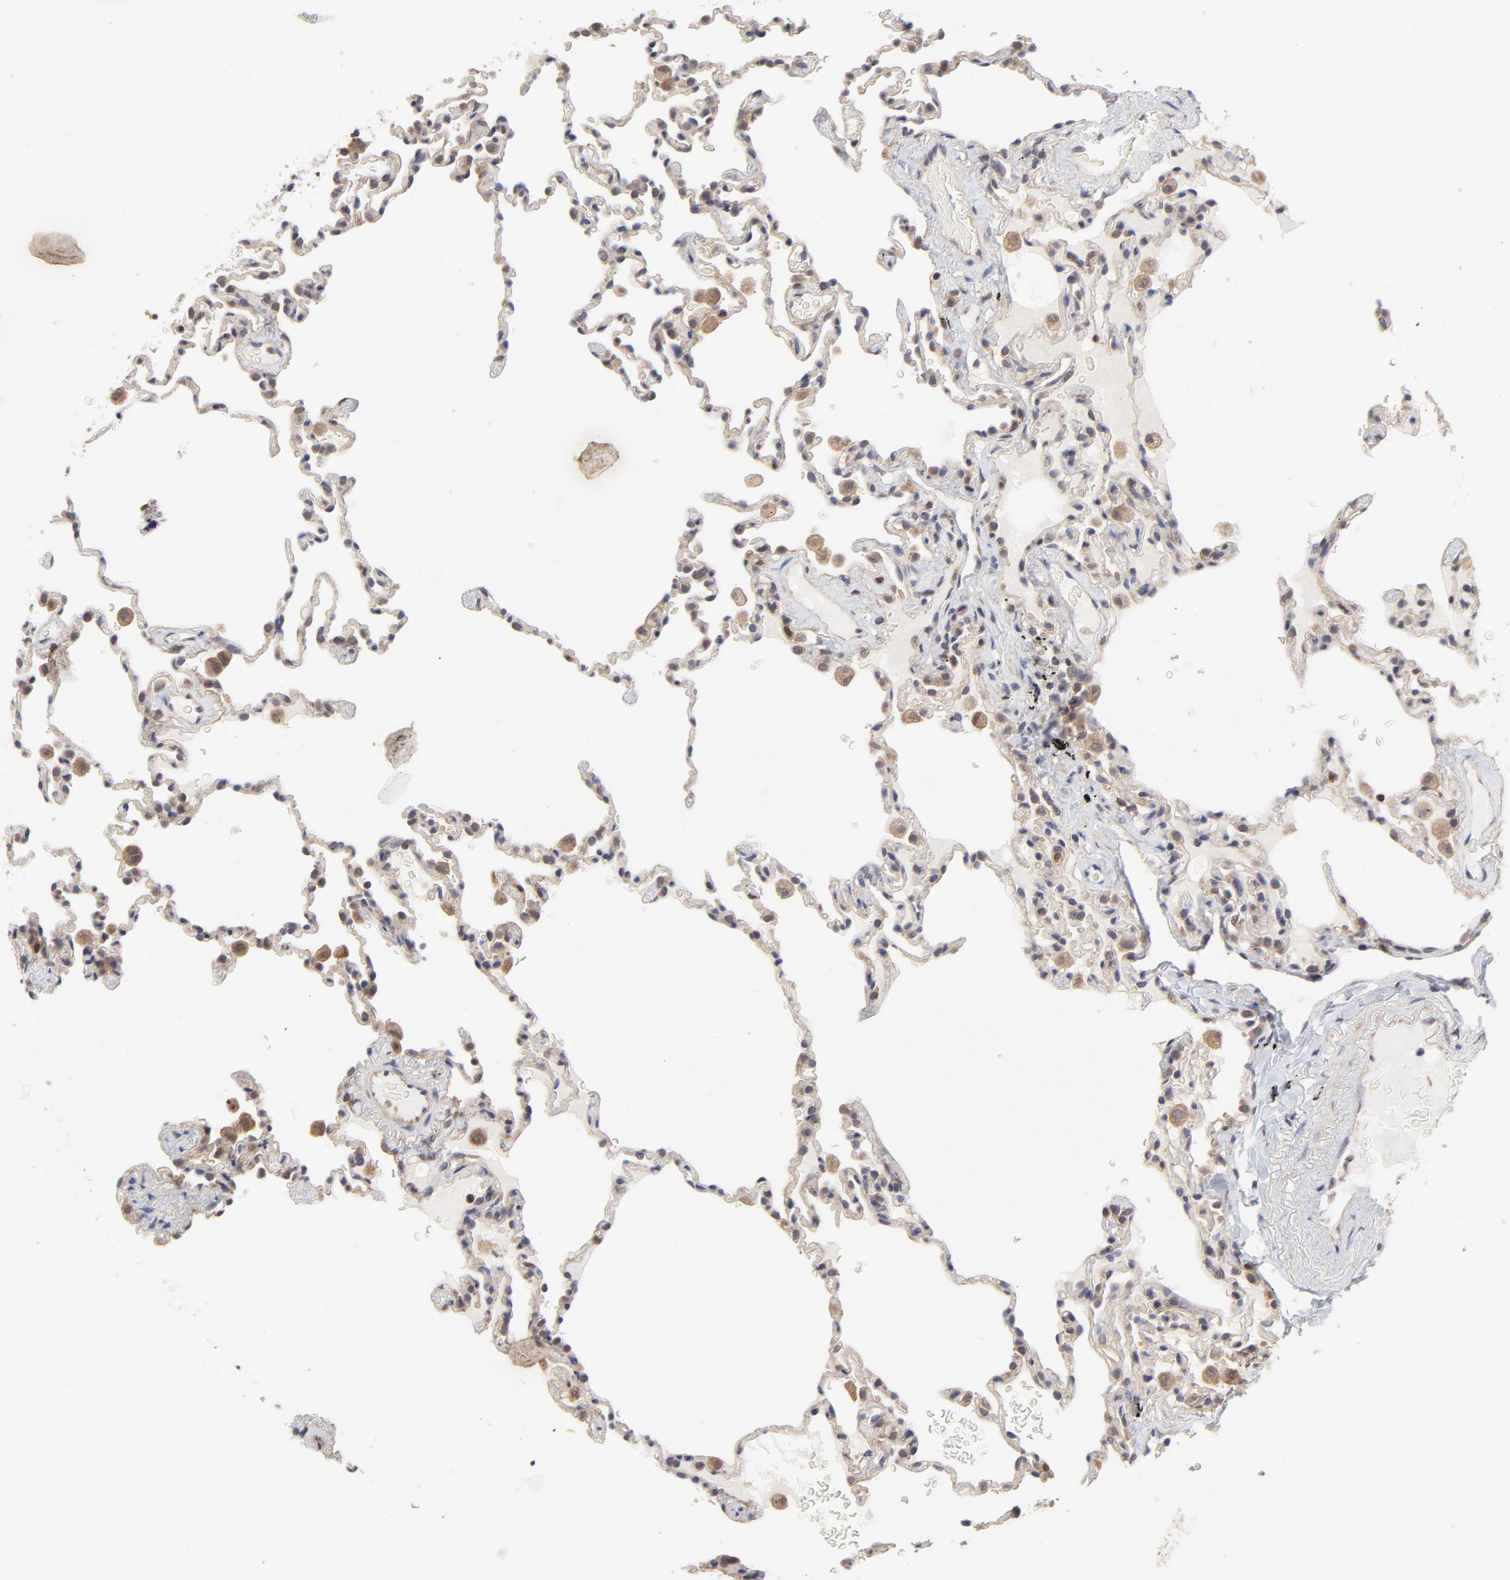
{"staining": {"intensity": "weak", "quantity": "25%-75%", "location": "cytoplasmic/membranous"}, "tissue": "lung", "cell_type": "Alveolar cells", "image_type": "normal", "snomed": [{"axis": "morphology", "description": "Normal tissue, NOS"}, {"axis": "topography", "description": "Lung"}], "caption": "Alveolar cells show low levels of weak cytoplasmic/membranous positivity in about 25%-75% of cells in benign human lung. (brown staining indicates protein expression, while blue staining denotes nuclei).", "gene": "PCMT1", "patient": {"sex": "male", "age": 59}}